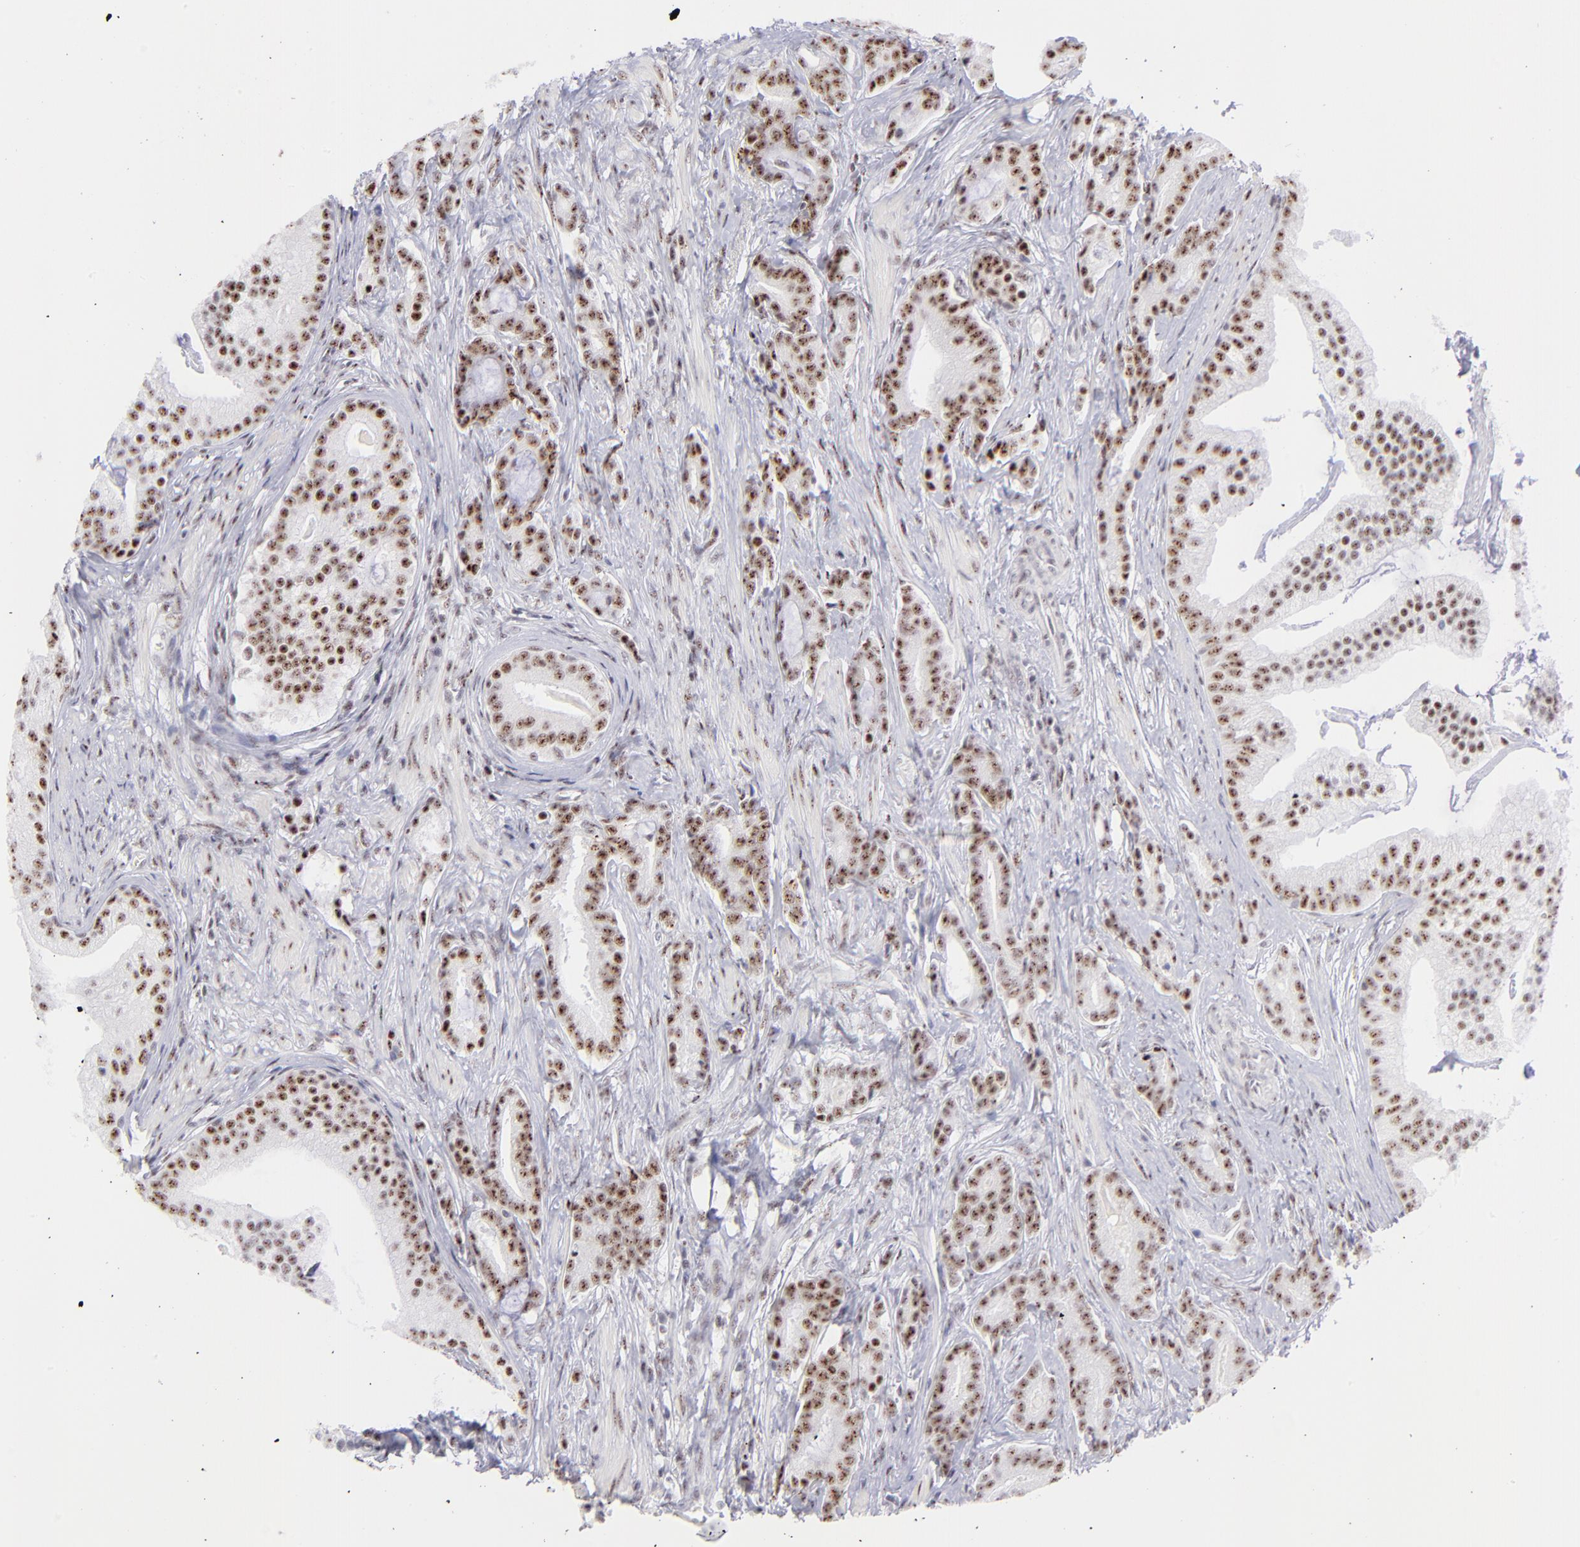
{"staining": {"intensity": "moderate", "quantity": ">75%", "location": "nuclear"}, "tissue": "prostate cancer", "cell_type": "Tumor cells", "image_type": "cancer", "snomed": [{"axis": "morphology", "description": "Adenocarcinoma, Low grade"}, {"axis": "topography", "description": "Prostate"}], "caption": "Approximately >75% of tumor cells in prostate cancer (low-grade adenocarcinoma) display moderate nuclear protein positivity as visualized by brown immunohistochemical staining.", "gene": "CDC25C", "patient": {"sex": "male", "age": 58}}